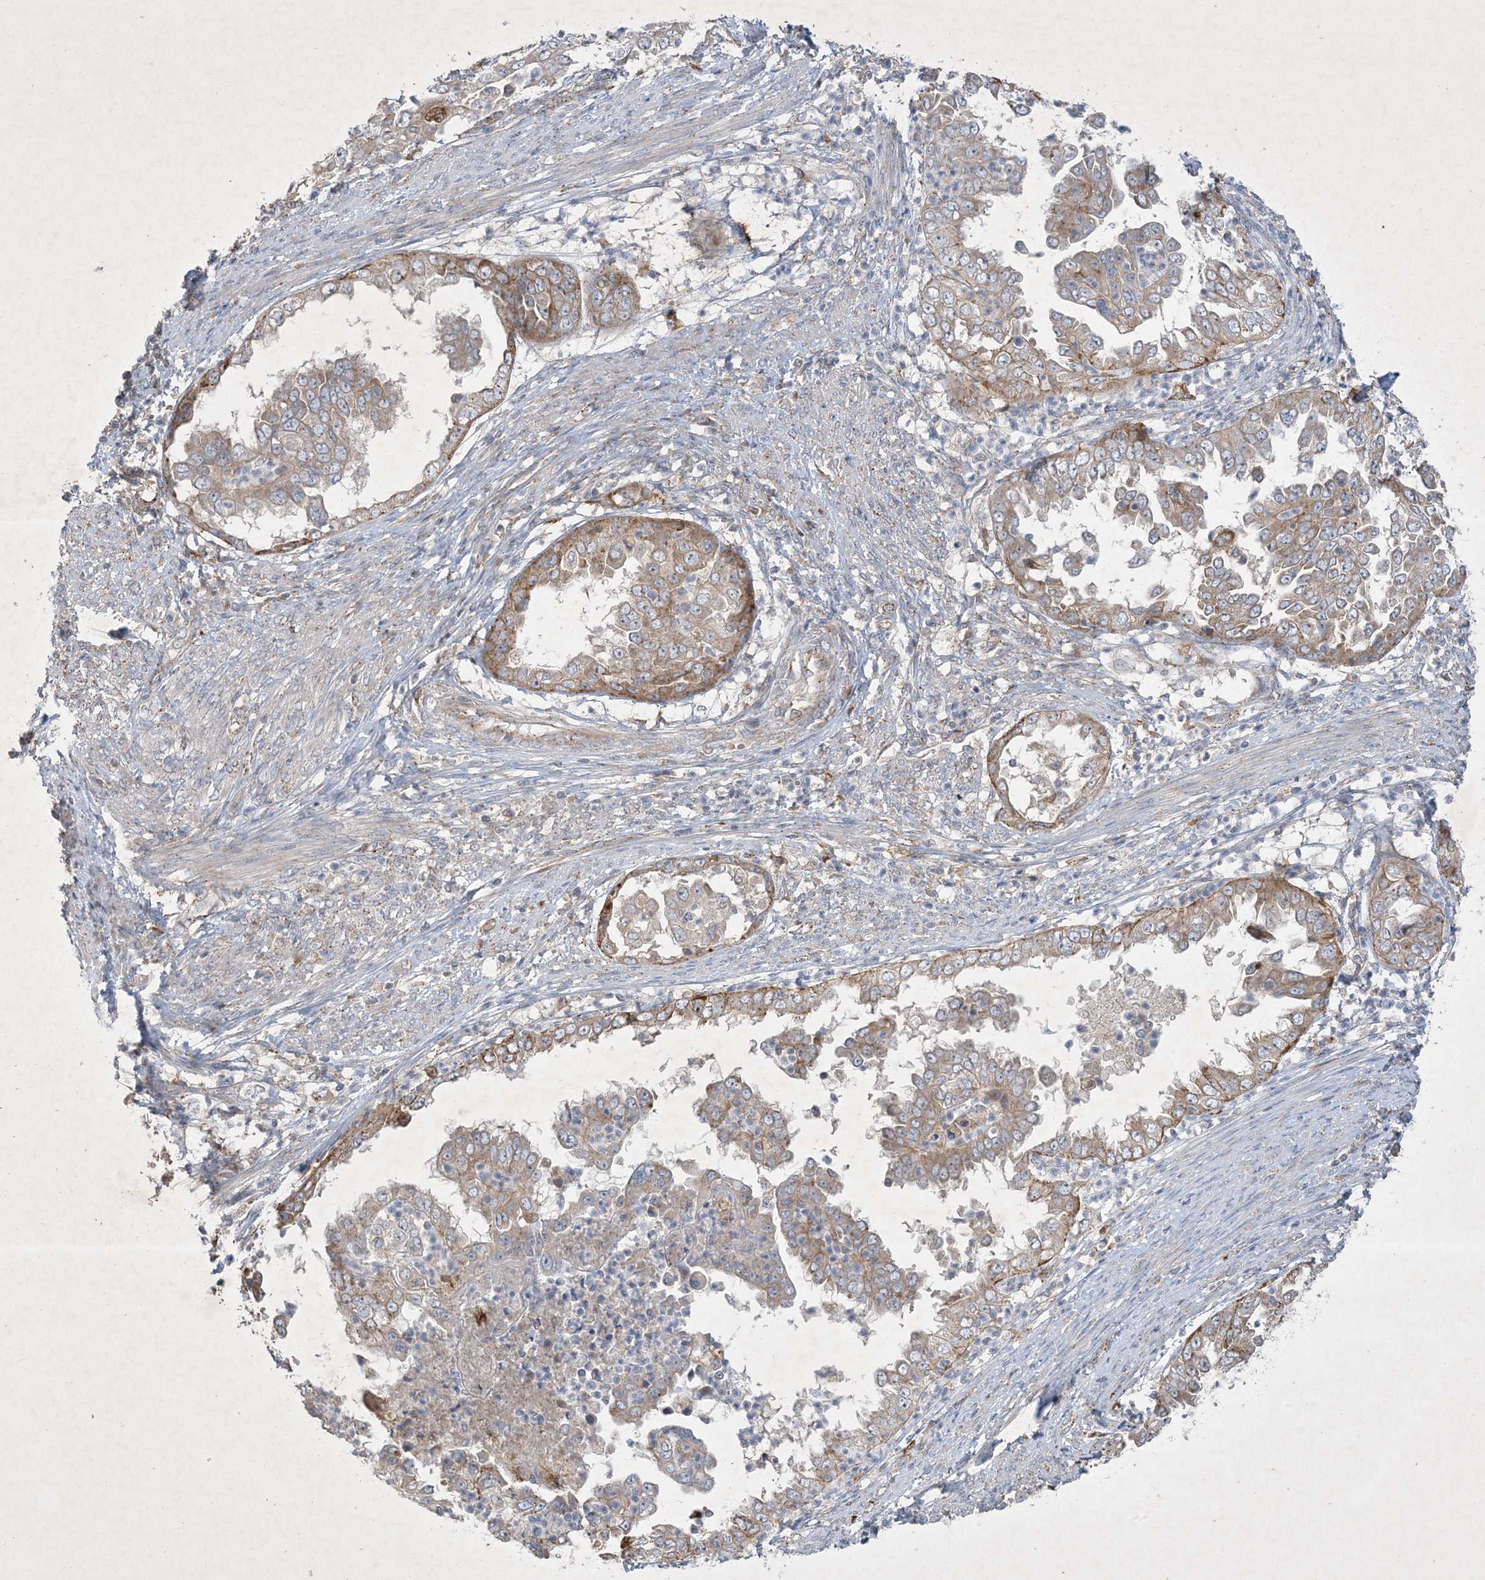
{"staining": {"intensity": "moderate", "quantity": "25%-75%", "location": "cytoplasmic/membranous"}, "tissue": "endometrial cancer", "cell_type": "Tumor cells", "image_type": "cancer", "snomed": [{"axis": "morphology", "description": "Adenocarcinoma, NOS"}, {"axis": "topography", "description": "Endometrium"}], "caption": "An image of human endometrial cancer (adenocarcinoma) stained for a protein shows moderate cytoplasmic/membranous brown staining in tumor cells.", "gene": "MRPS18A", "patient": {"sex": "female", "age": 85}}